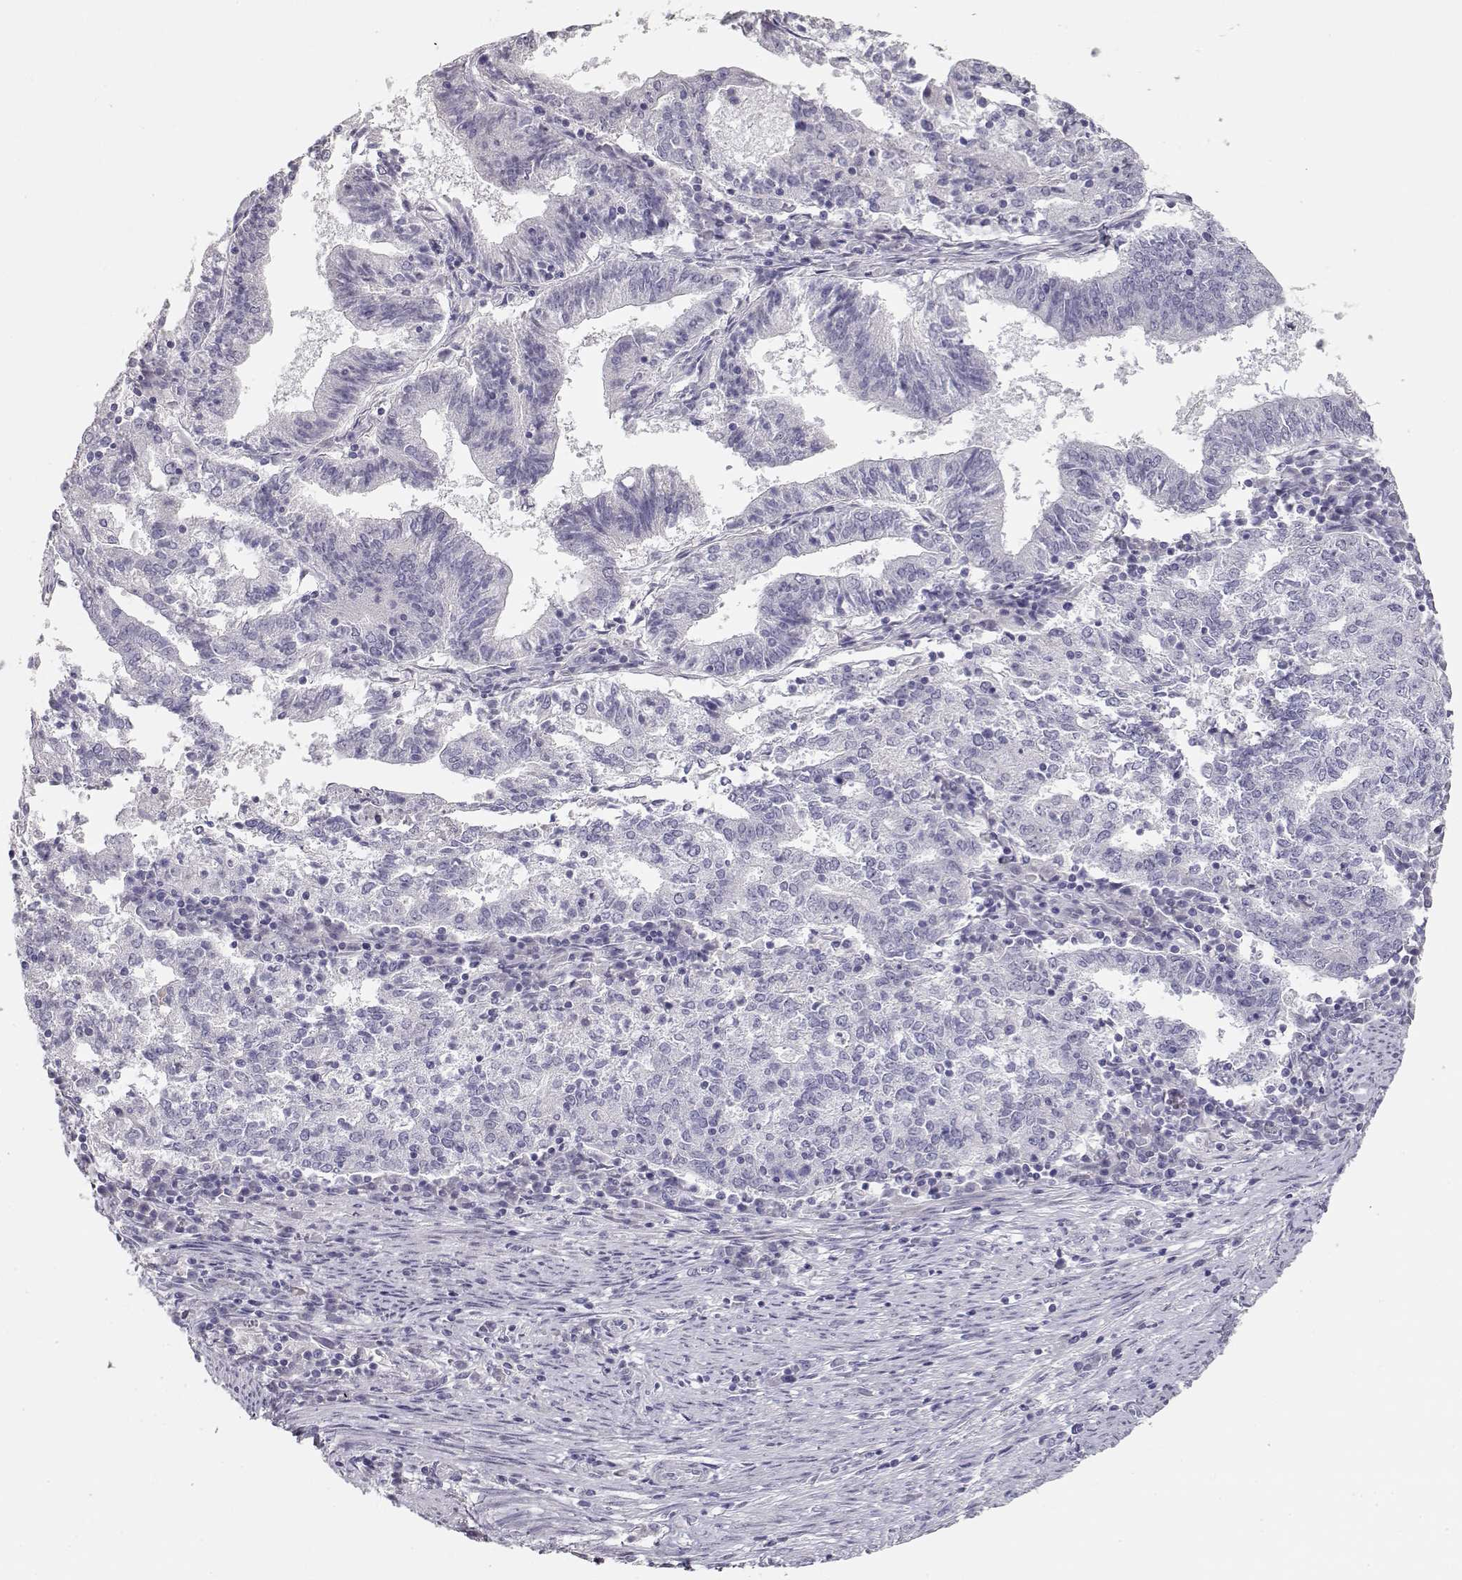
{"staining": {"intensity": "negative", "quantity": "none", "location": "none"}, "tissue": "endometrial cancer", "cell_type": "Tumor cells", "image_type": "cancer", "snomed": [{"axis": "morphology", "description": "Adenocarcinoma, NOS"}, {"axis": "topography", "description": "Endometrium"}], "caption": "Micrograph shows no significant protein expression in tumor cells of endometrial cancer (adenocarcinoma).", "gene": "MAGEC1", "patient": {"sex": "female", "age": 82}}